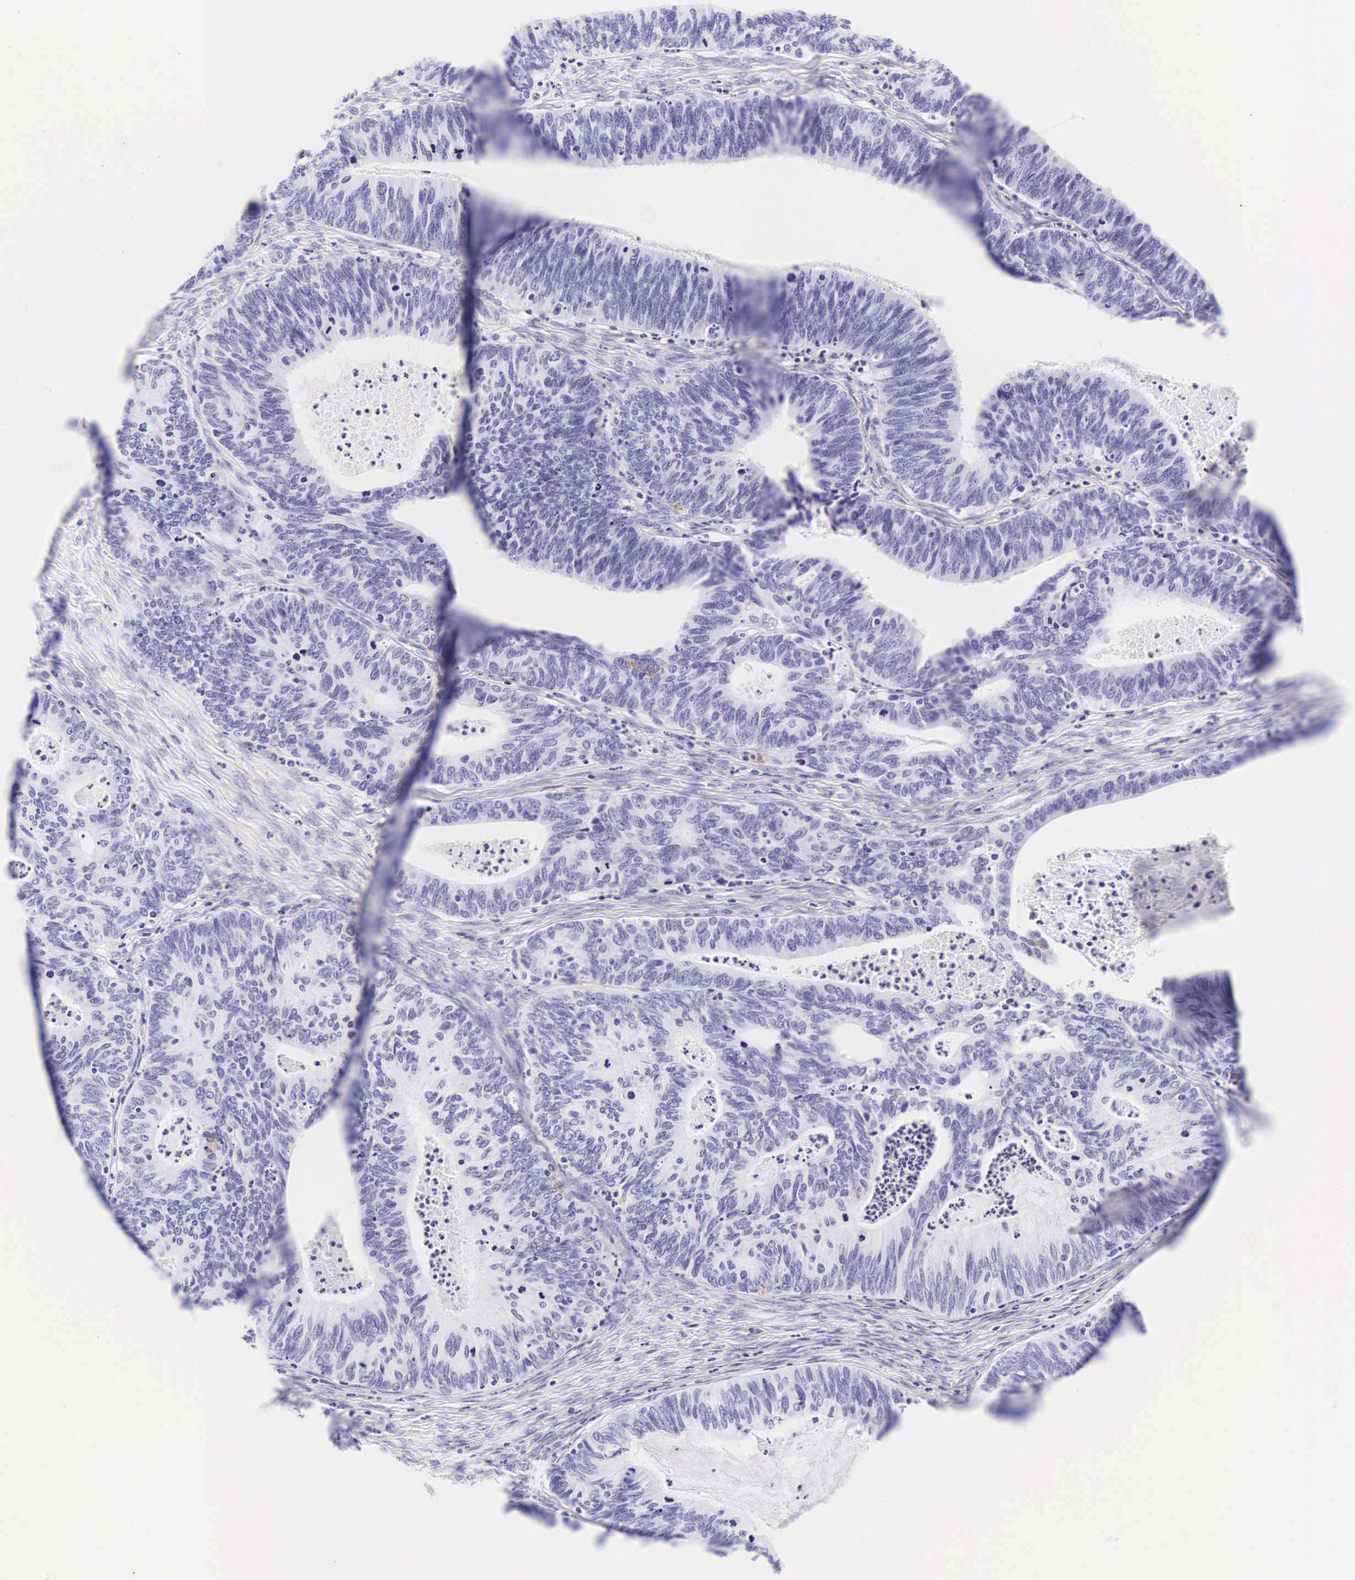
{"staining": {"intensity": "negative", "quantity": "none", "location": "none"}, "tissue": "ovarian cancer", "cell_type": "Tumor cells", "image_type": "cancer", "snomed": [{"axis": "morphology", "description": "Carcinoma, endometroid"}, {"axis": "topography", "description": "Ovary"}], "caption": "This is a micrograph of immunohistochemistry staining of ovarian cancer, which shows no staining in tumor cells.", "gene": "CD1A", "patient": {"sex": "female", "age": 52}}